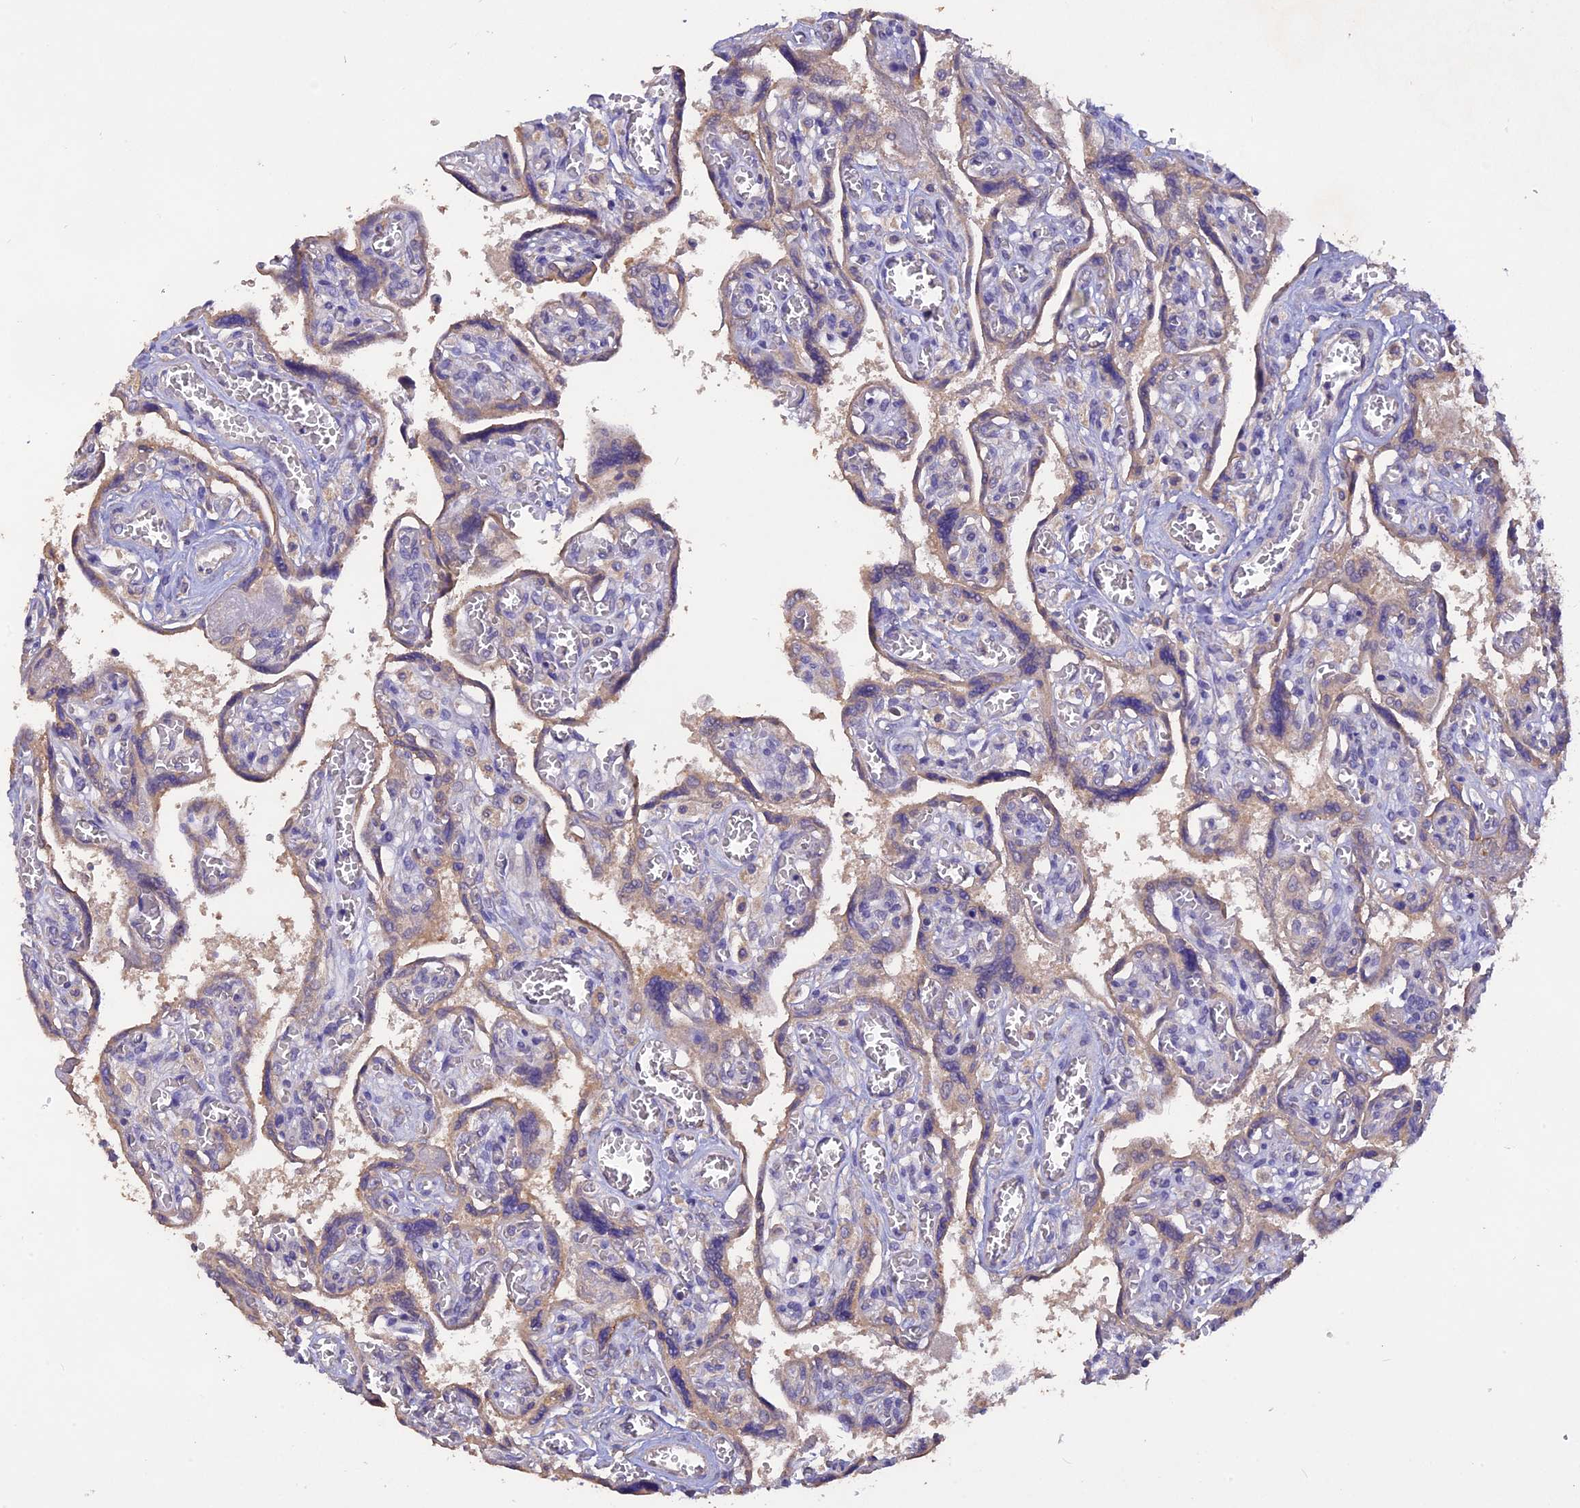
{"staining": {"intensity": "weak", "quantity": ">75%", "location": "cytoplasmic/membranous"}, "tissue": "placenta", "cell_type": "Decidual cells", "image_type": "normal", "snomed": [{"axis": "morphology", "description": "Normal tissue, NOS"}, {"axis": "topography", "description": "Placenta"}], "caption": "Protein analysis of benign placenta demonstrates weak cytoplasmic/membranous positivity in approximately >75% of decidual cells. Ihc stains the protein in brown and the nuclei are stained blue.", "gene": "SLC26A4", "patient": {"sex": "female", "age": 39}}